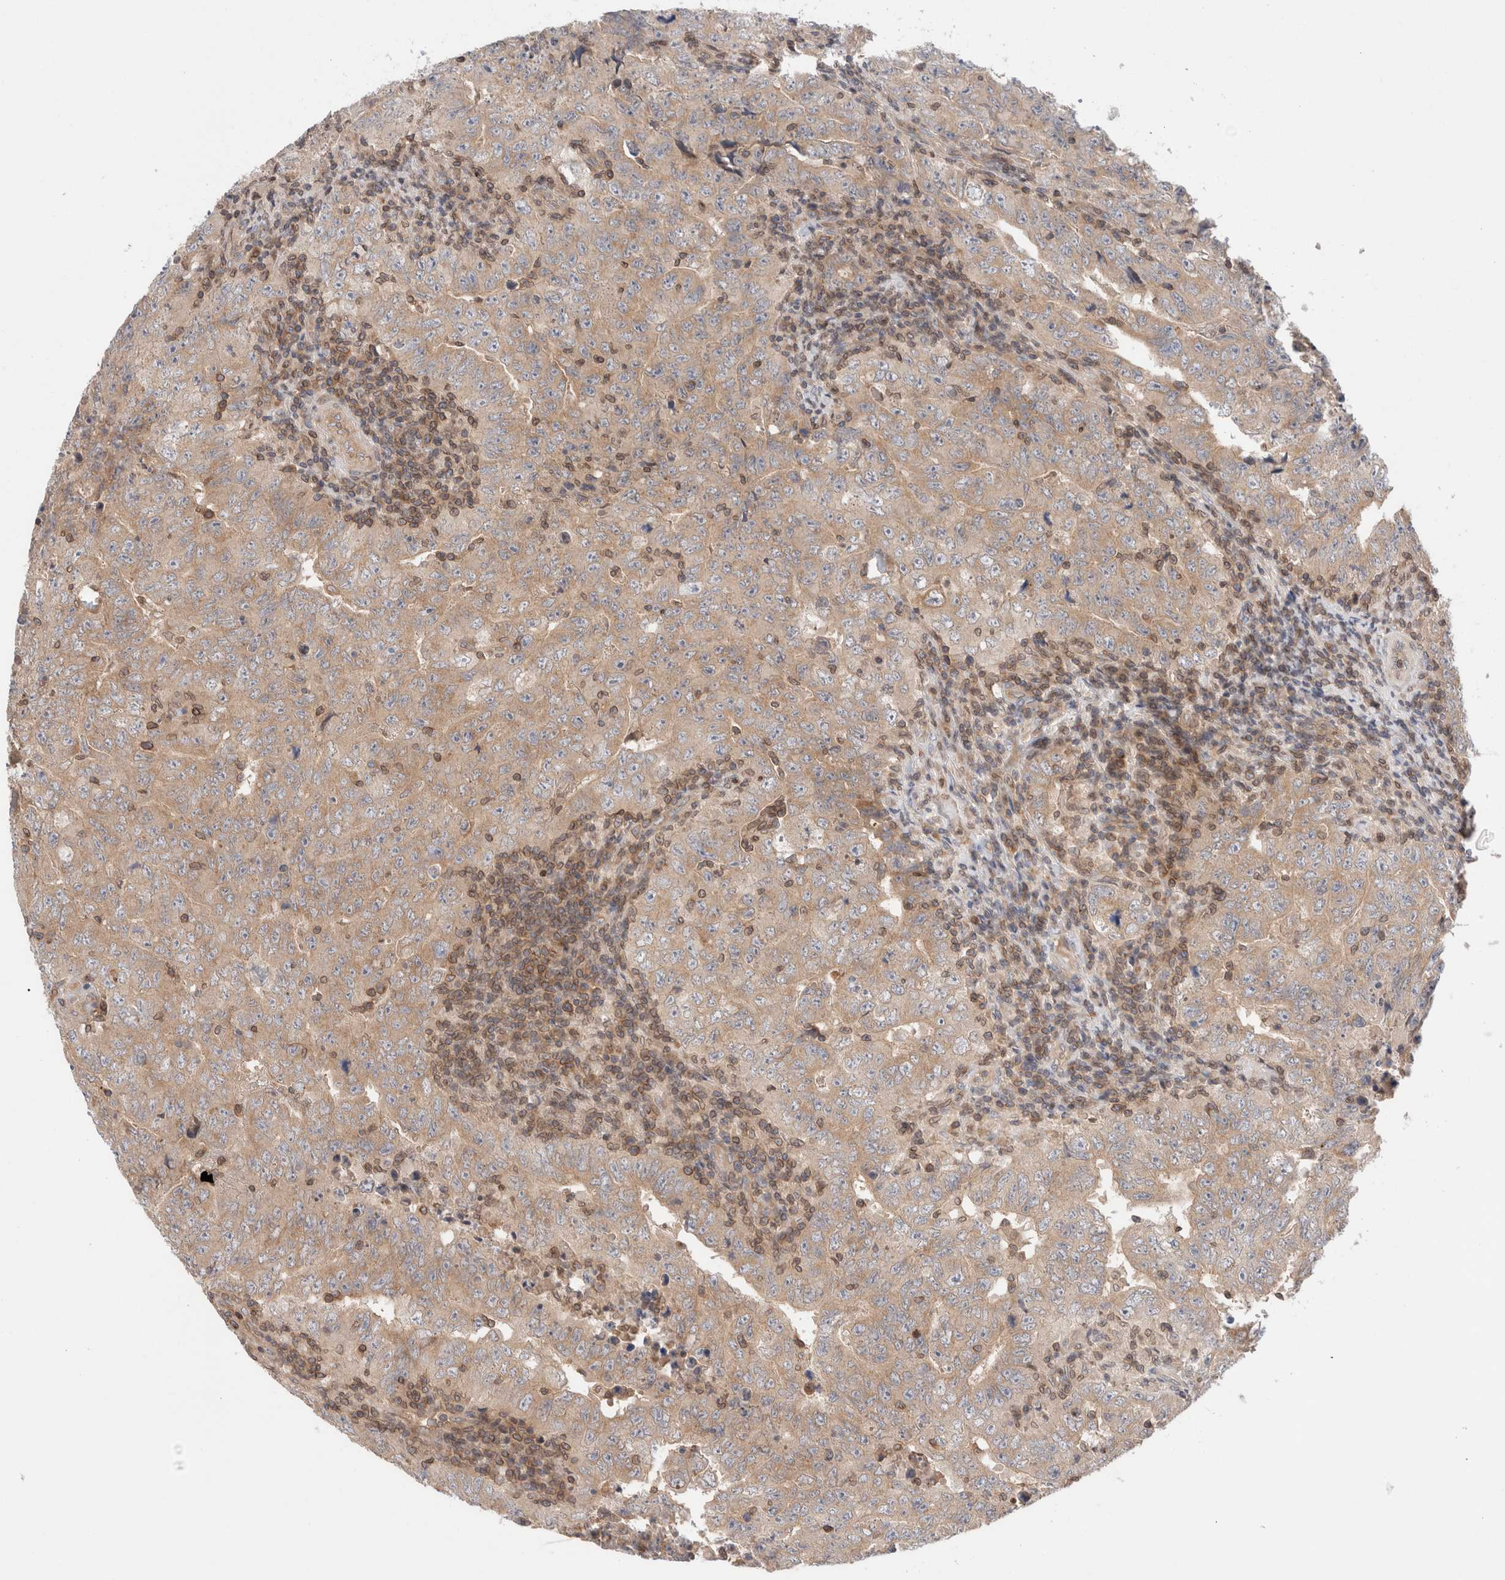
{"staining": {"intensity": "moderate", "quantity": ">75%", "location": "cytoplasmic/membranous"}, "tissue": "testis cancer", "cell_type": "Tumor cells", "image_type": "cancer", "snomed": [{"axis": "morphology", "description": "Carcinoma, Embryonal, NOS"}, {"axis": "topography", "description": "Testis"}], "caption": "IHC staining of testis cancer (embryonal carcinoma), which displays medium levels of moderate cytoplasmic/membranous staining in about >75% of tumor cells indicating moderate cytoplasmic/membranous protein positivity. The staining was performed using DAB (3,3'-diaminobenzidine) (brown) for protein detection and nuclei were counterstained in hematoxylin (blue).", "gene": "SIKE1", "patient": {"sex": "male", "age": 26}}